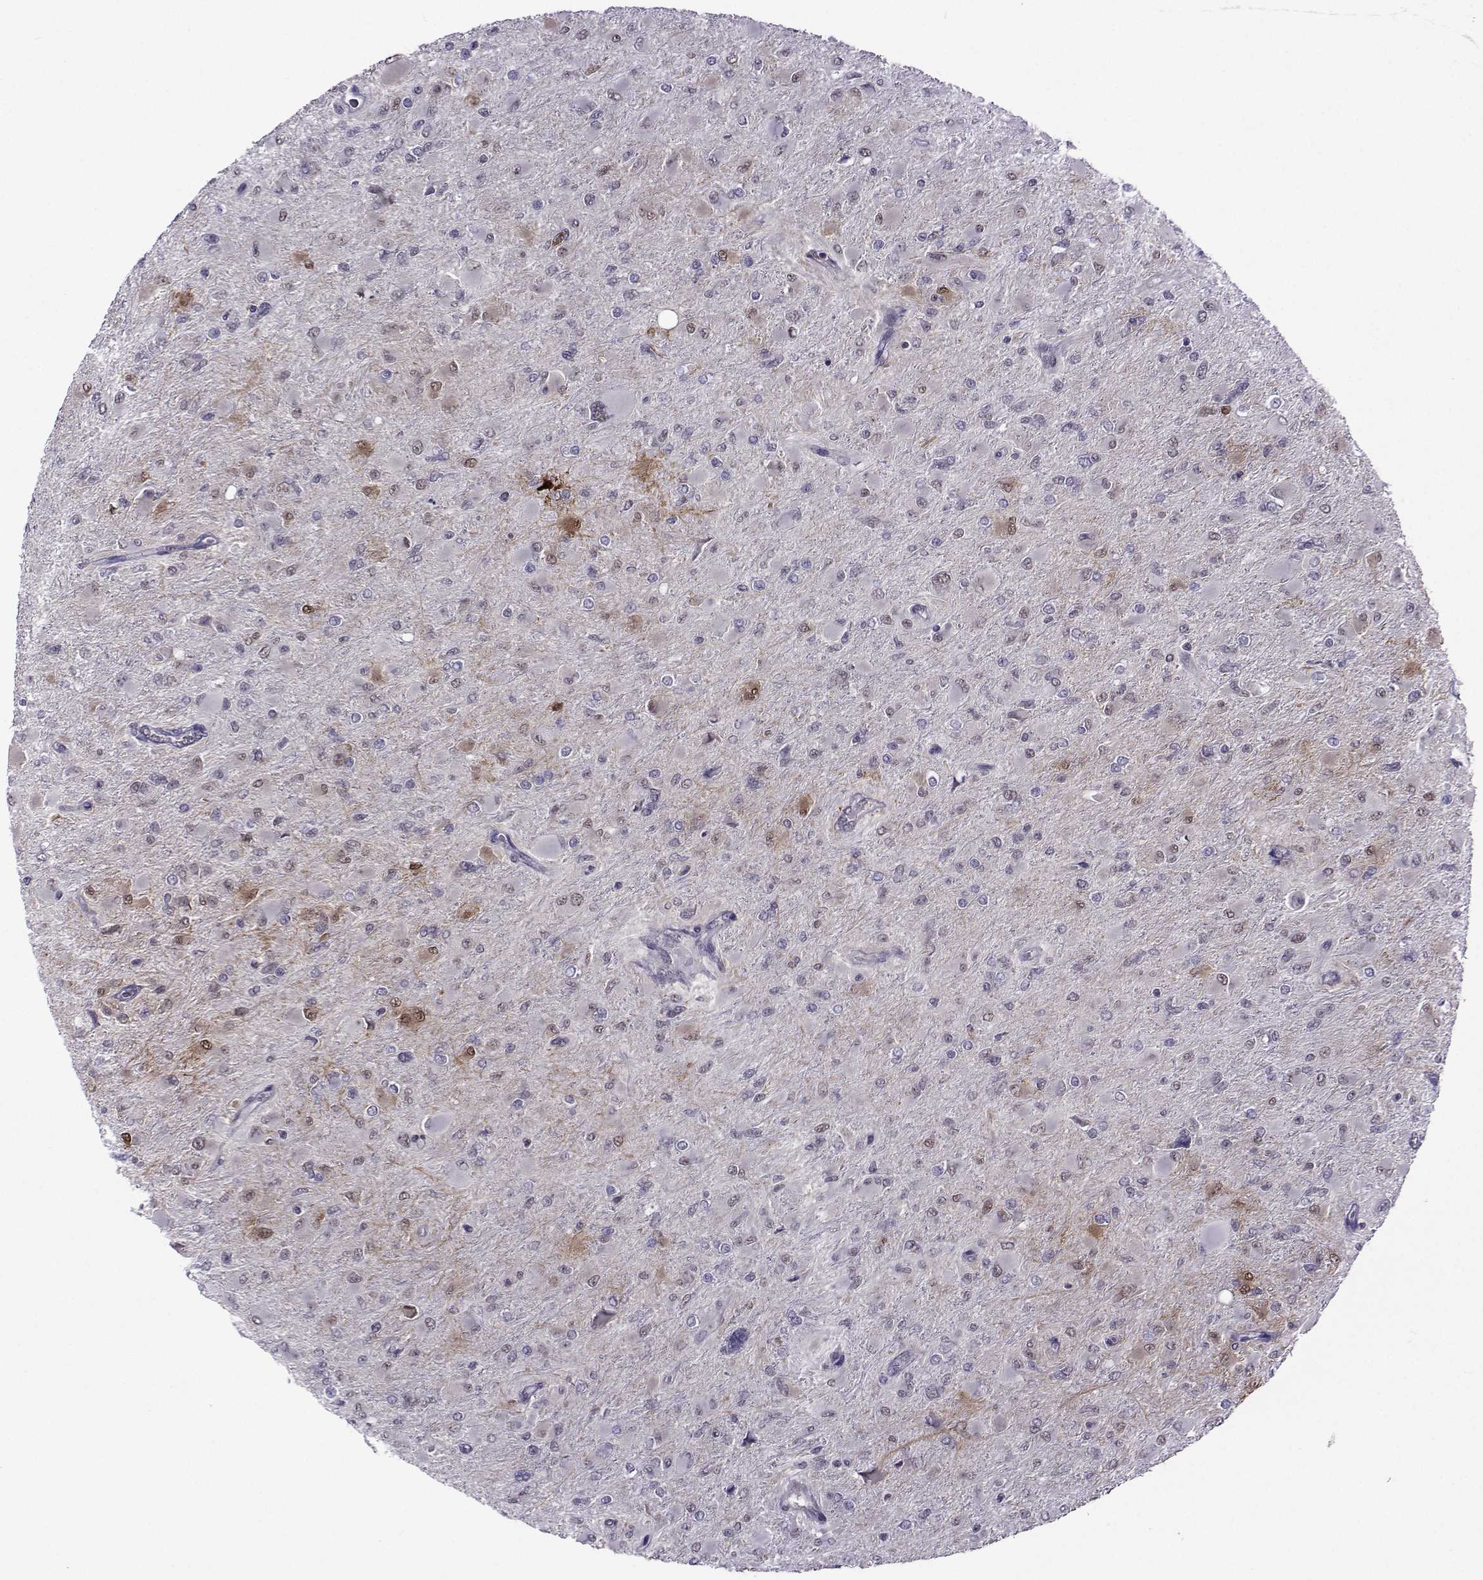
{"staining": {"intensity": "negative", "quantity": "none", "location": "none"}, "tissue": "glioma", "cell_type": "Tumor cells", "image_type": "cancer", "snomed": [{"axis": "morphology", "description": "Glioma, malignant, High grade"}, {"axis": "topography", "description": "Cerebral cortex"}], "caption": "Tumor cells show no significant protein expression in glioma.", "gene": "DDX20", "patient": {"sex": "female", "age": 36}}